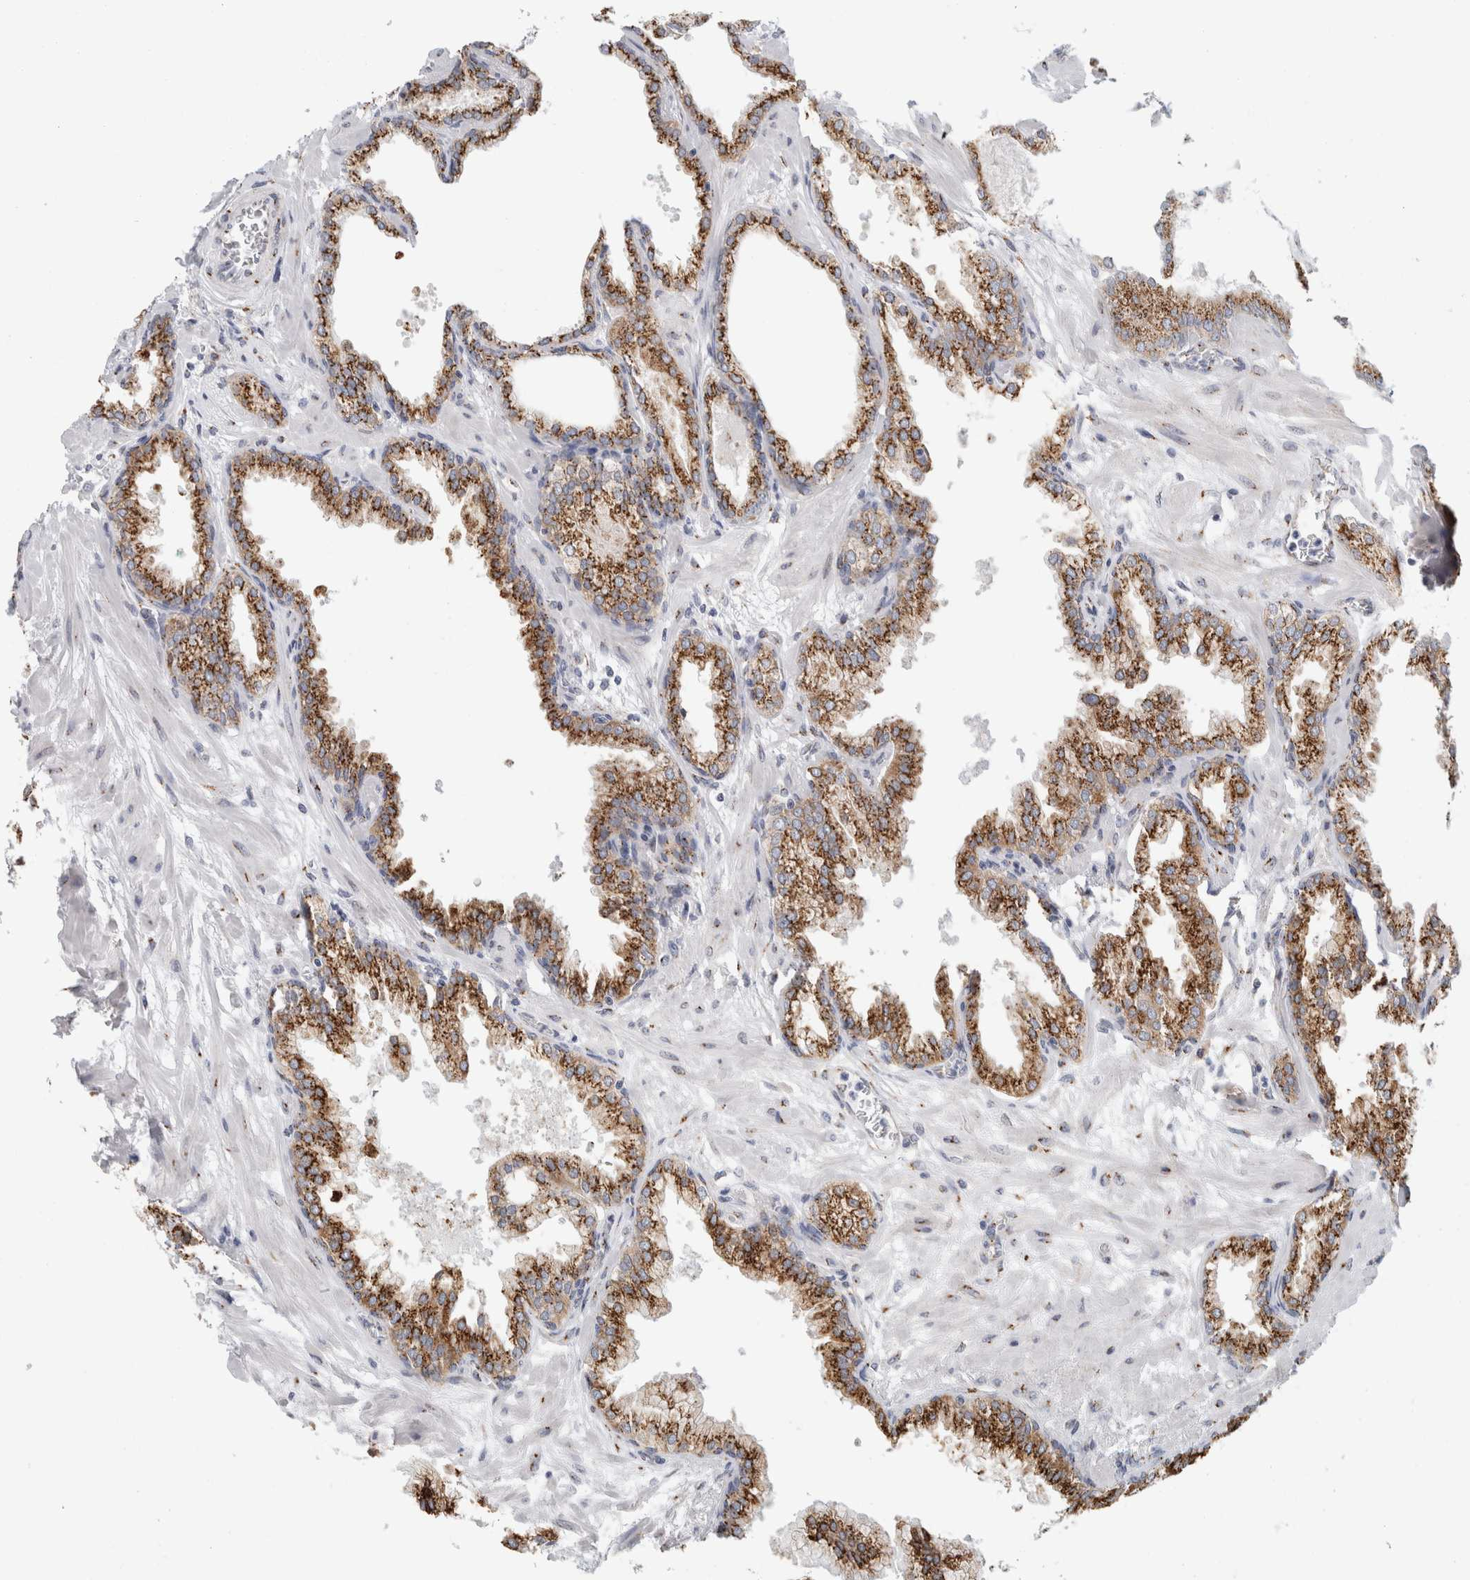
{"staining": {"intensity": "strong", "quantity": ">75%", "location": "cytoplasmic/membranous"}, "tissue": "prostate cancer", "cell_type": "Tumor cells", "image_type": "cancer", "snomed": [{"axis": "morphology", "description": "Adenocarcinoma, Low grade"}, {"axis": "topography", "description": "Prostate"}], "caption": "Tumor cells display high levels of strong cytoplasmic/membranous staining in approximately >75% of cells in prostate cancer. The staining was performed using DAB (3,3'-diaminobenzidine), with brown indicating positive protein expression. Nuclei are stained blue with hematoxylin.", "gene": "MCFD2", "patient": {"sex": "male", "age": 59}}